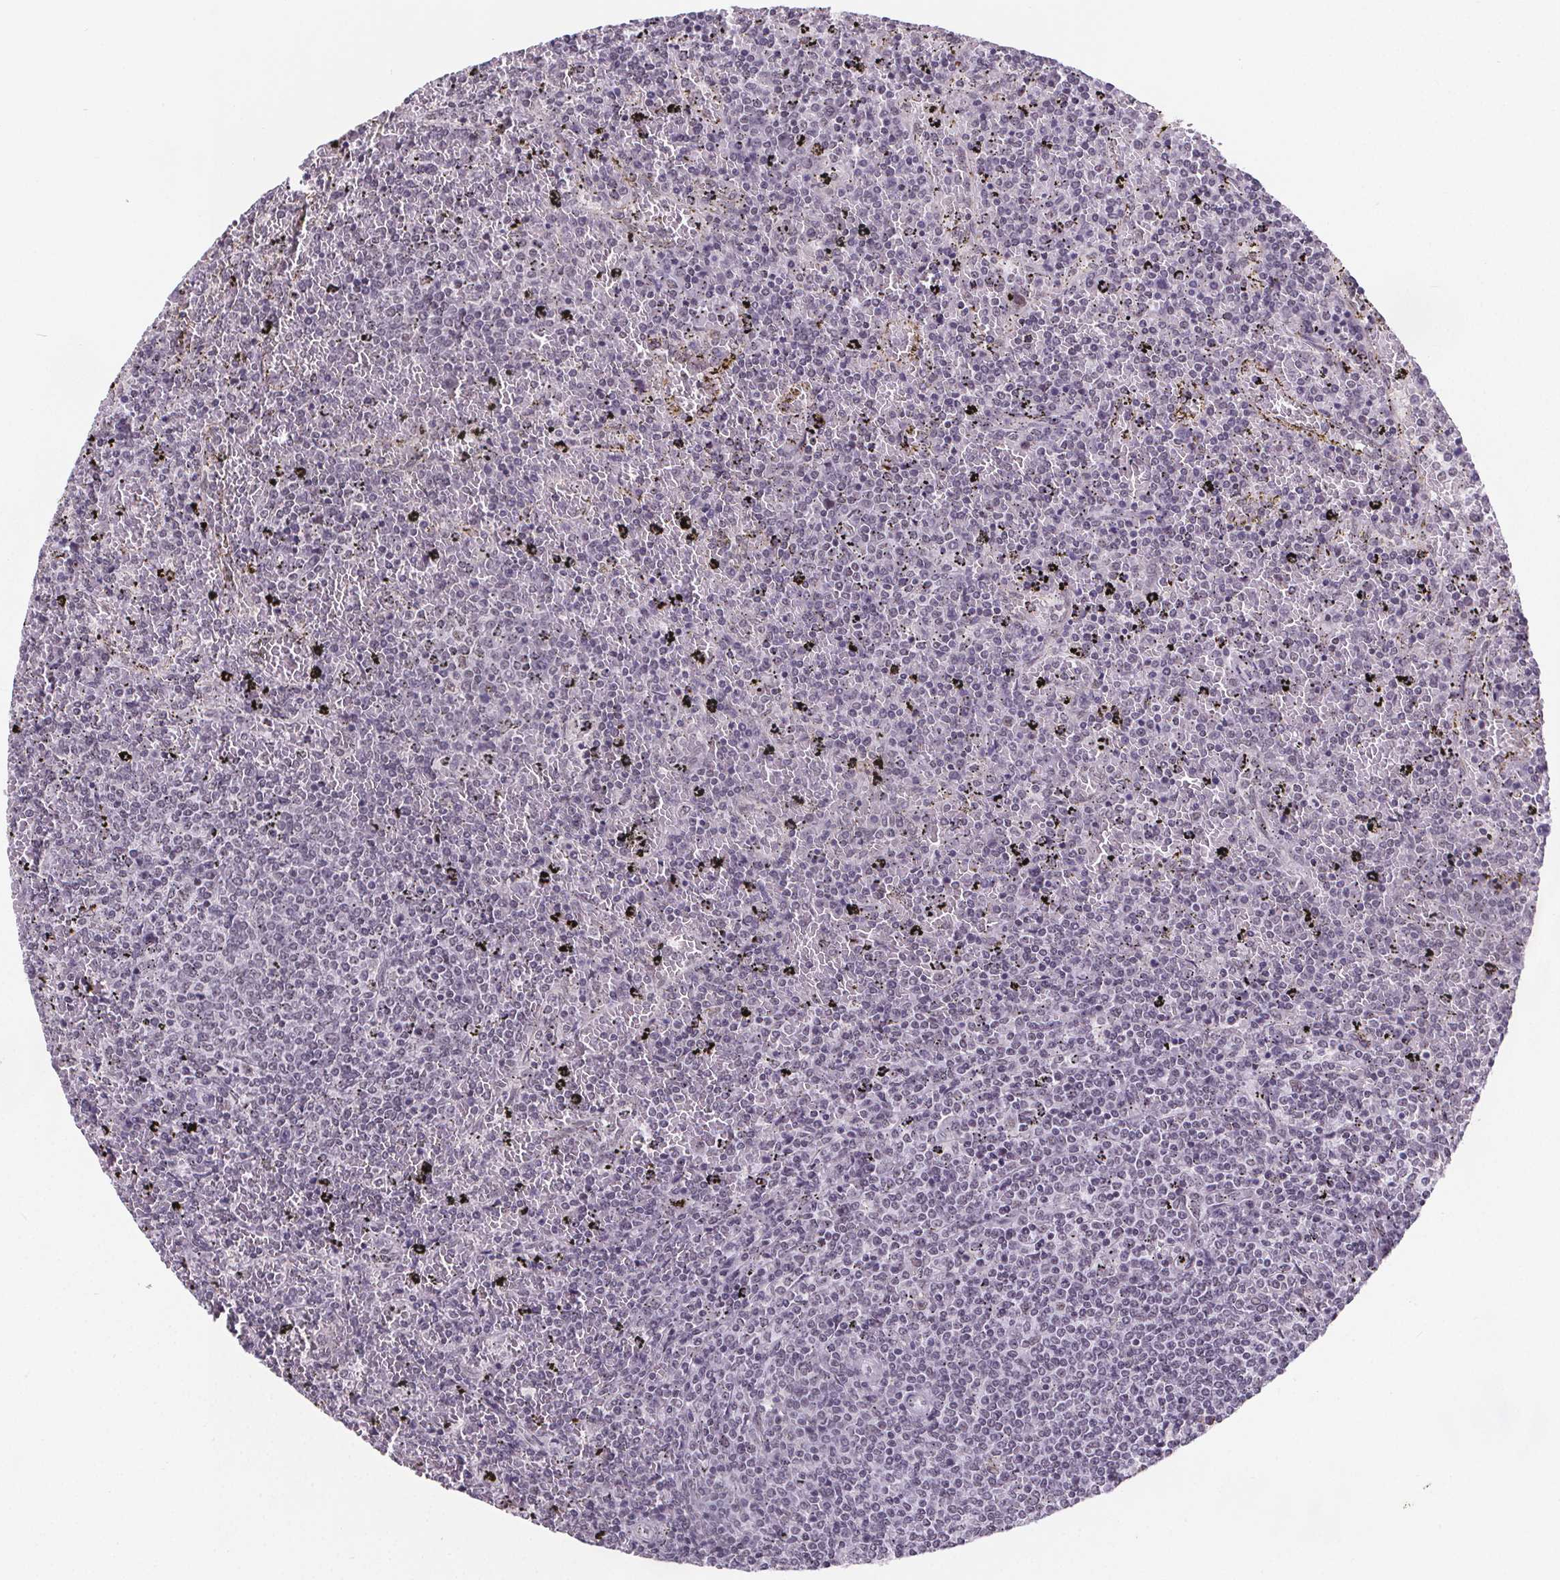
{"staining": {"intensity": "negative", "quantity": "none", "location": "none"}, "tissue": "lymphoma", "cell_type": "Tumor cells", "image_type": "cancer", "snomed": [{"axis": "morphology", "description": "Malignant lymphoma, non-Hodgkin's type, Low grade"}, {"axis": "topography", "description": "Spleen"}], "caption": "High magnification brightfield microscopy of lymphoma stained with DAB (3,3'-diaminobenzidine) (brown) and counterstained with hematoxylin (blue): tumor cells show no significant staining.", "gene": "ZNF572", "patient": {"sex": "female", "age": 77}}